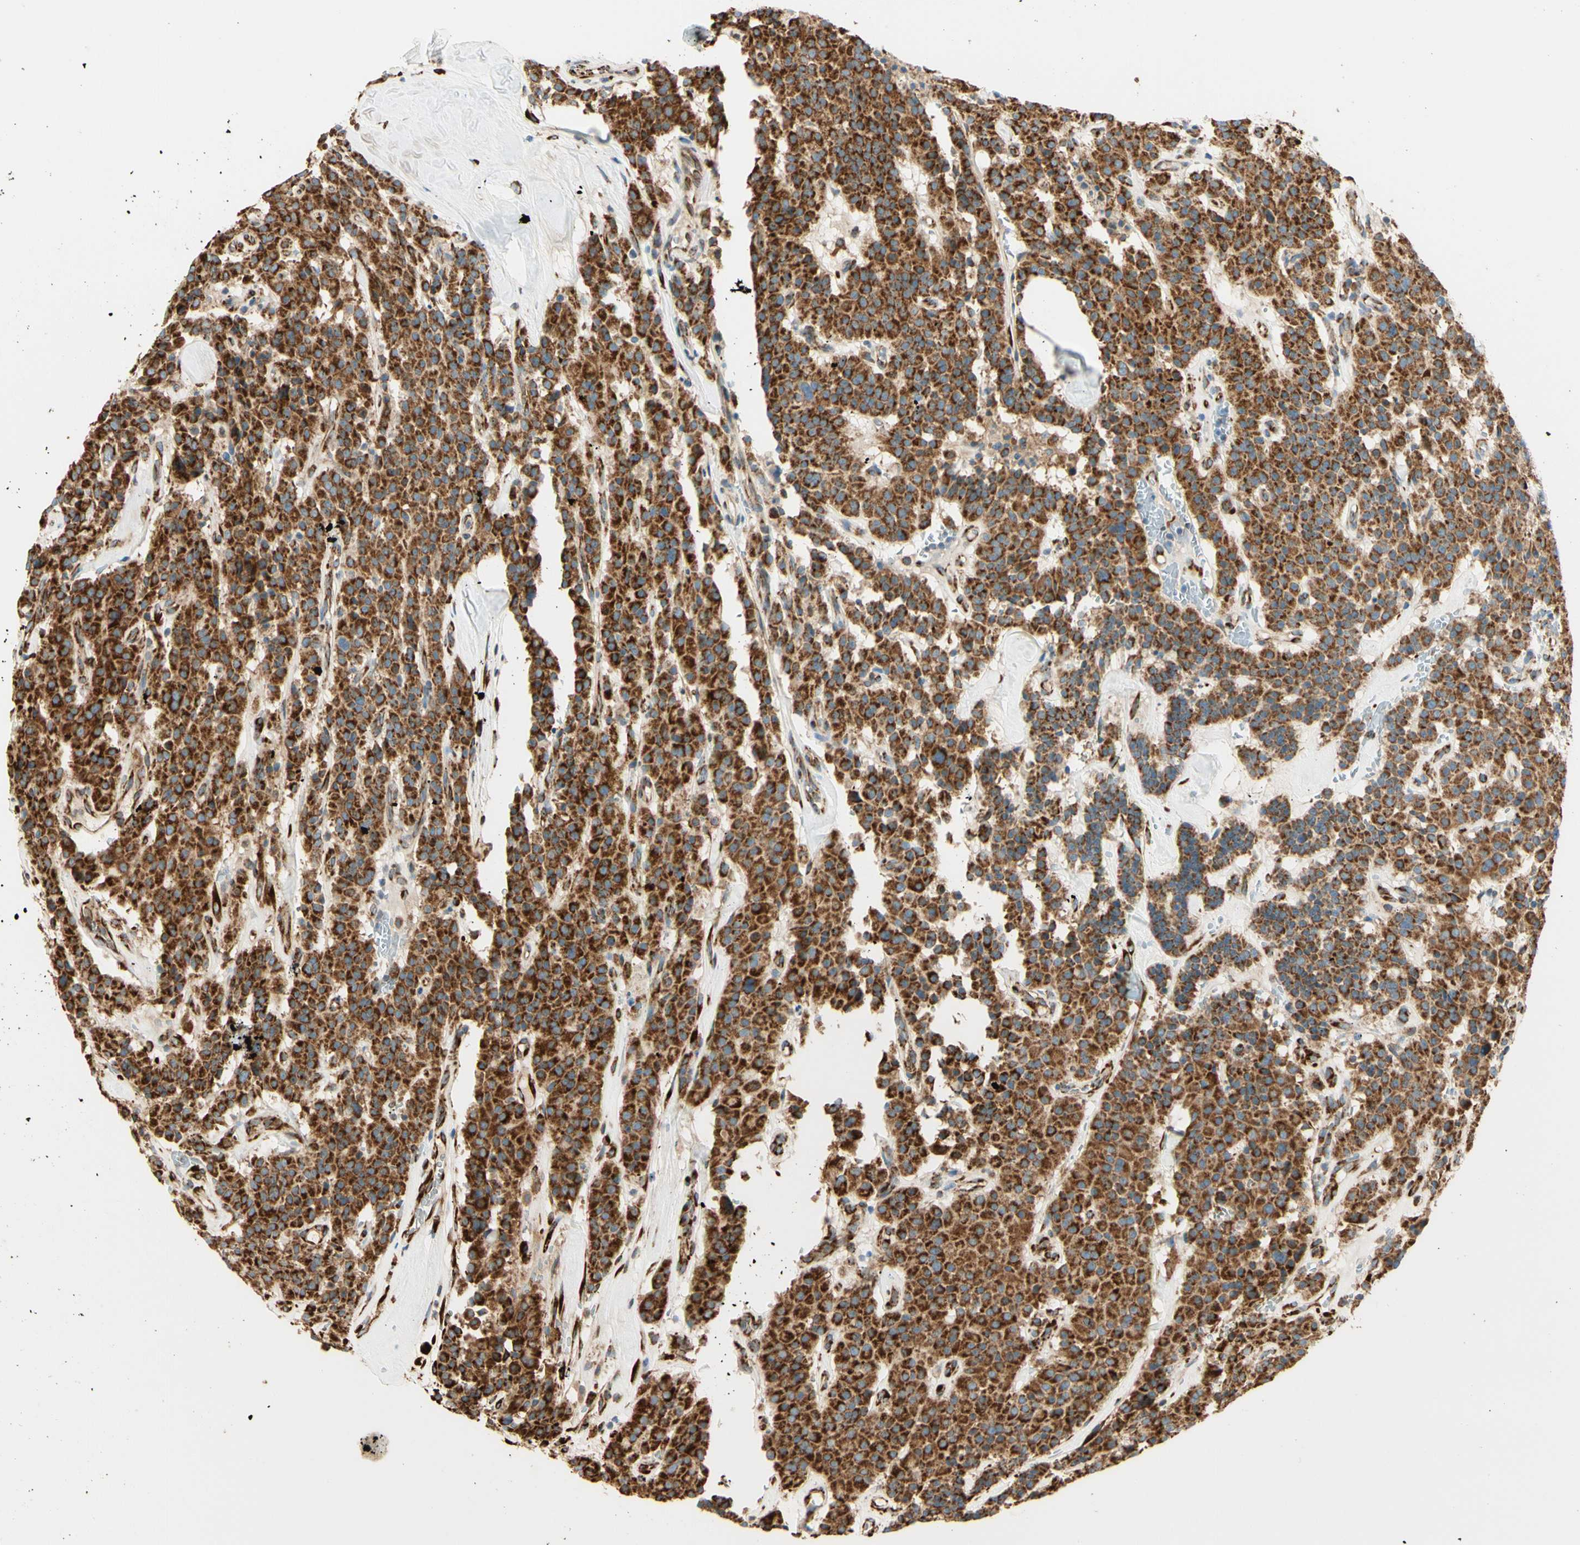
{"staining": {"intensity": "strong", "quantity": ">75%", "location": "cytoplasmic/membranous"}, "tissue": "carcinoid", "cell_type": "Tumor cells", "image_type": "cancer", "snomed": [{"axis": "morphology", "description": "Carcinoid, malignant, NOS"}, {"axis": "topography", "description": "Lung"}], "caption": "Human carcinoid stained with a brown dye shows strong cytoplasmic/membranous positive positivity in approximately >75% of tumor cells.", "gene": "RRBP1", "patient": {"sex": "male", "age": 30}}